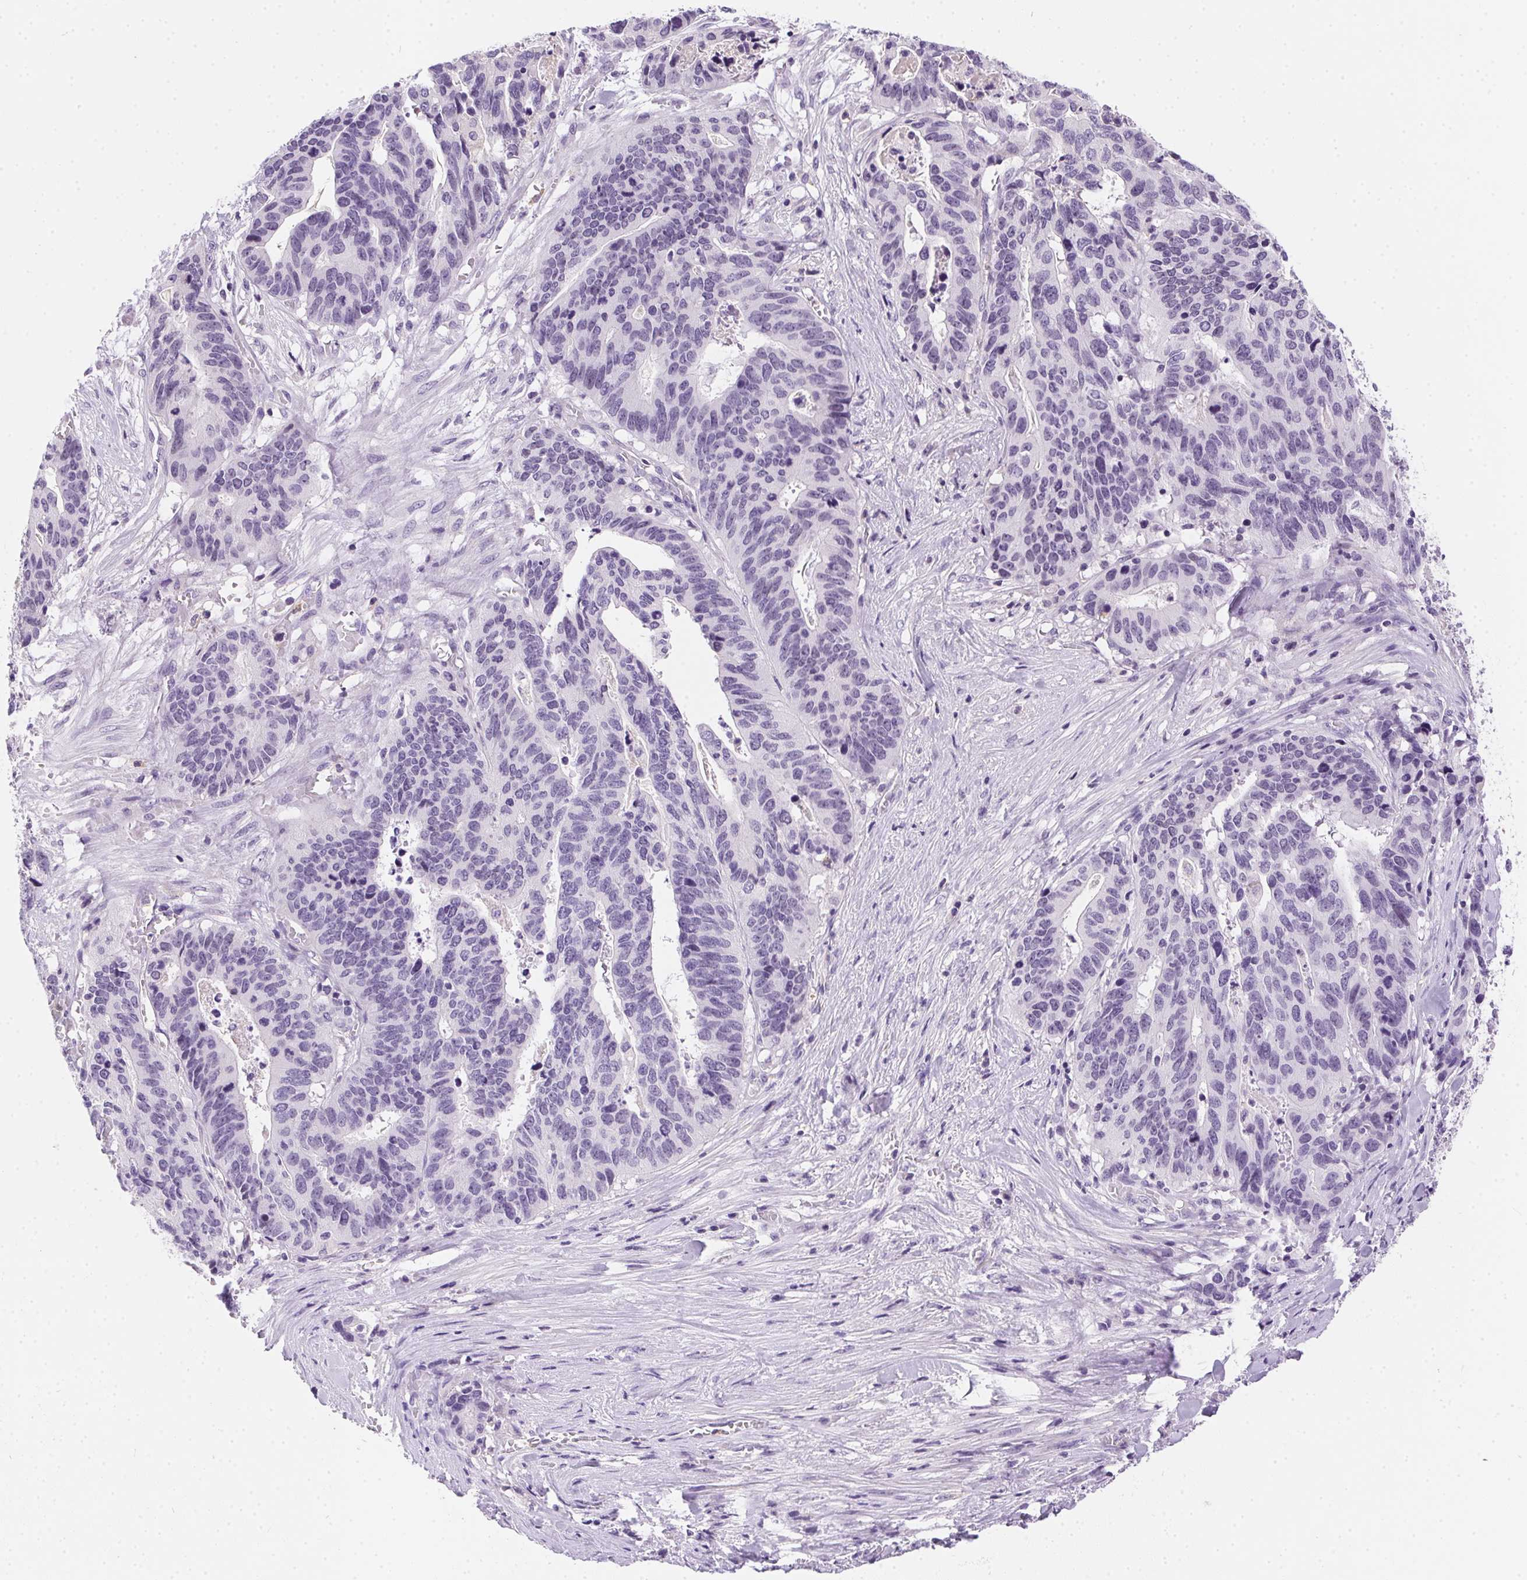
{"staining": {"intensity": "negative", "quantity": "none", "location": "none"}, "tissue": "stomach cancer", "cell_type": "Tumor cells", "image_type": "cancer", "snomed": [{"axis": "morphology", "description": "Adenocarcinoma, NOS"}, {"axis": "topography", "description": "Stomach, upper"}], "caption": "This photomicrograph is of stomach adenocarcinoma stained with IHC to label a protein in brown with the nuclei are counter-stained blue. There is no positivity in tumor cells.", "gene": "SSTR4", "patient": {"sex": "female", "age": 67}}